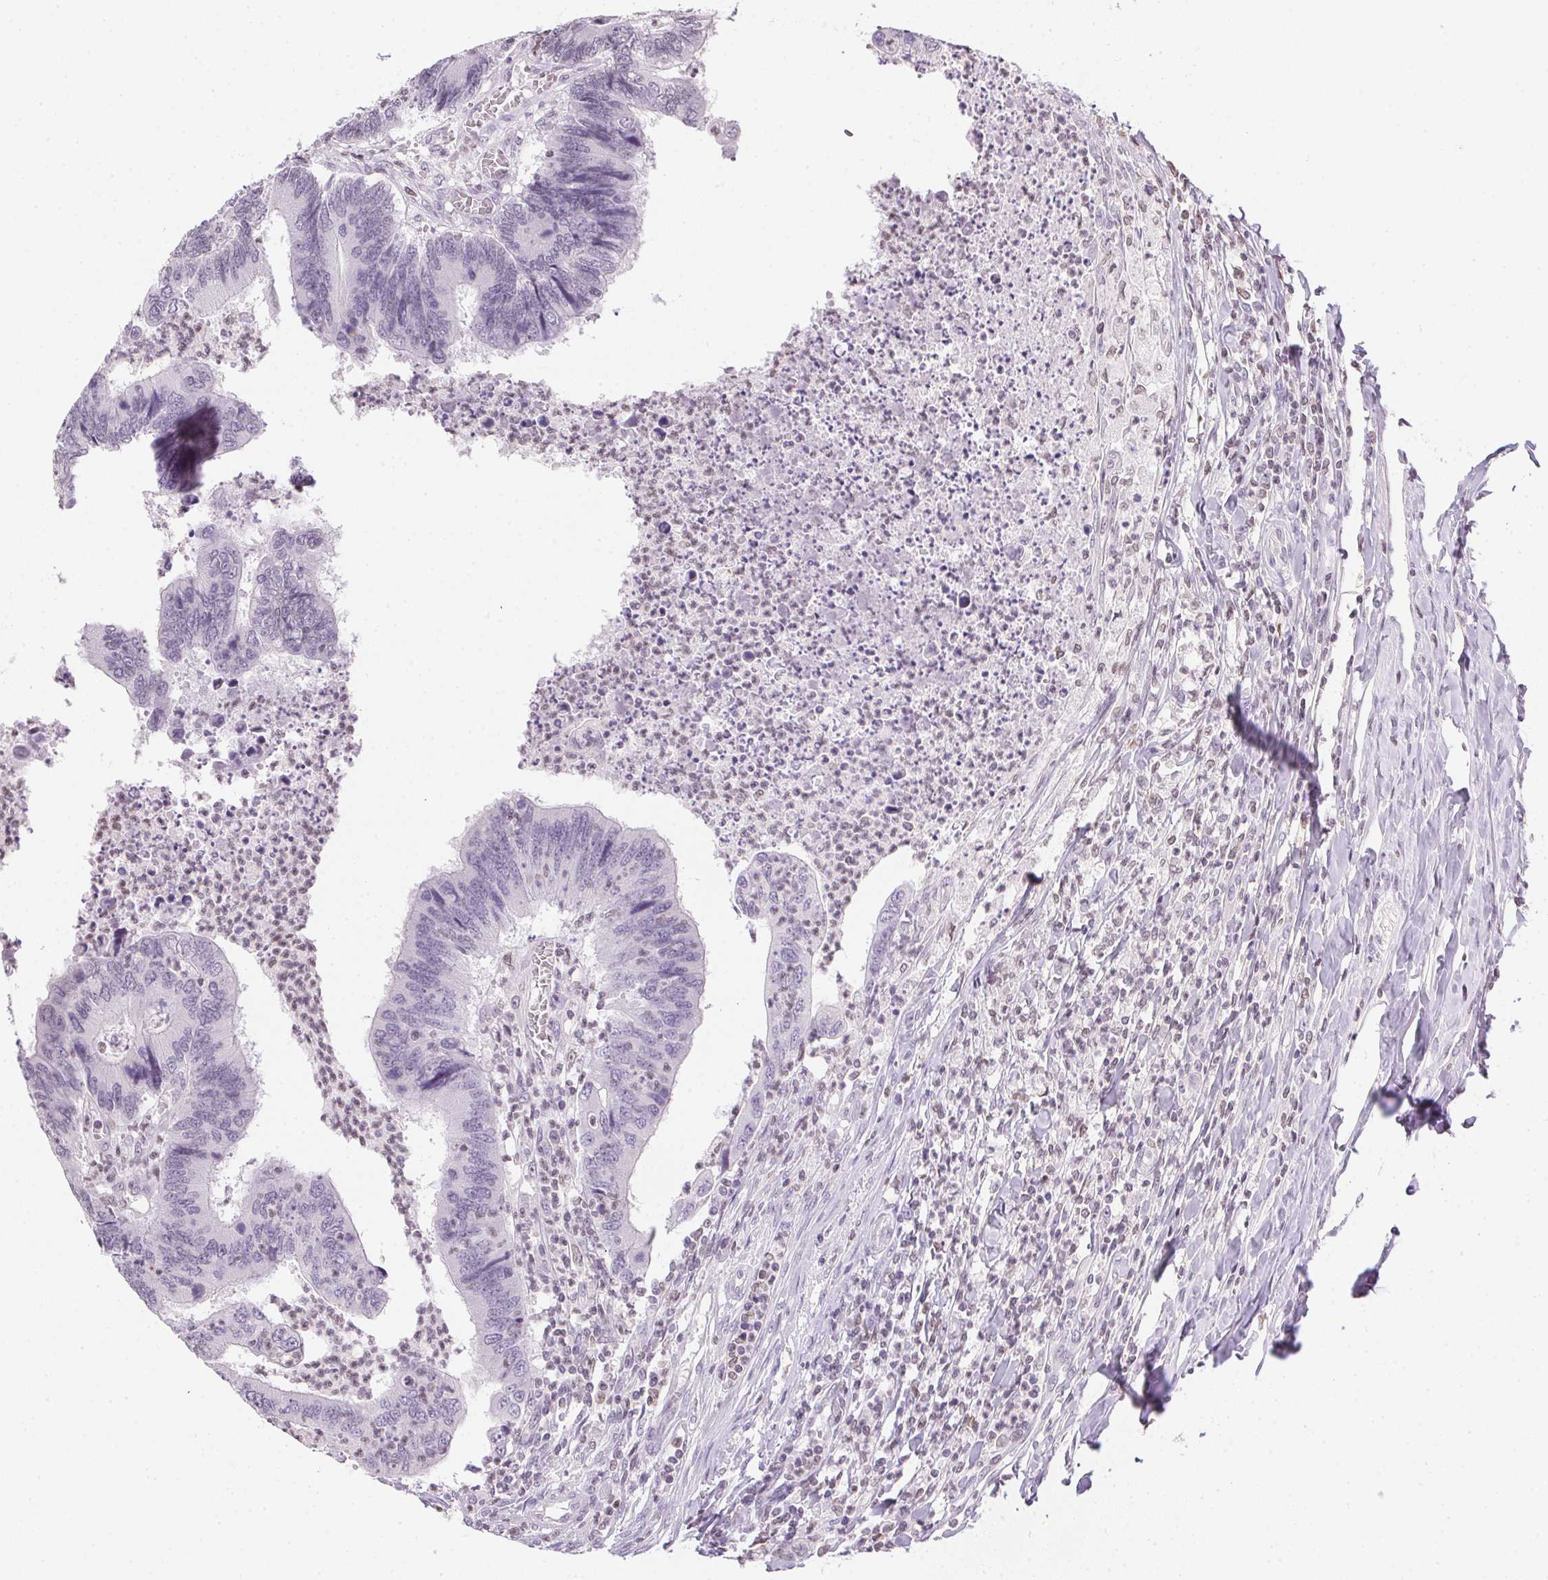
{"staining": {"intensity": "negative", "quantity": "none", "location": "none"}, "tissue": "colorectal cancer", "cell_type": "Tumor cells", "image_type": "cancer", "snomed": [{"axis": "morphology", "description": "Adenocarcinoma, NOS"}, {"axis": "topography", "description": "Colon"}], "caption": "DAB immunohistochemical staining of colorectal cancer (adenocarcinoma) reveals no significant staining in tumor cells.", "gene": "PRL", "patient": {"sex": "female", "age": 67}}